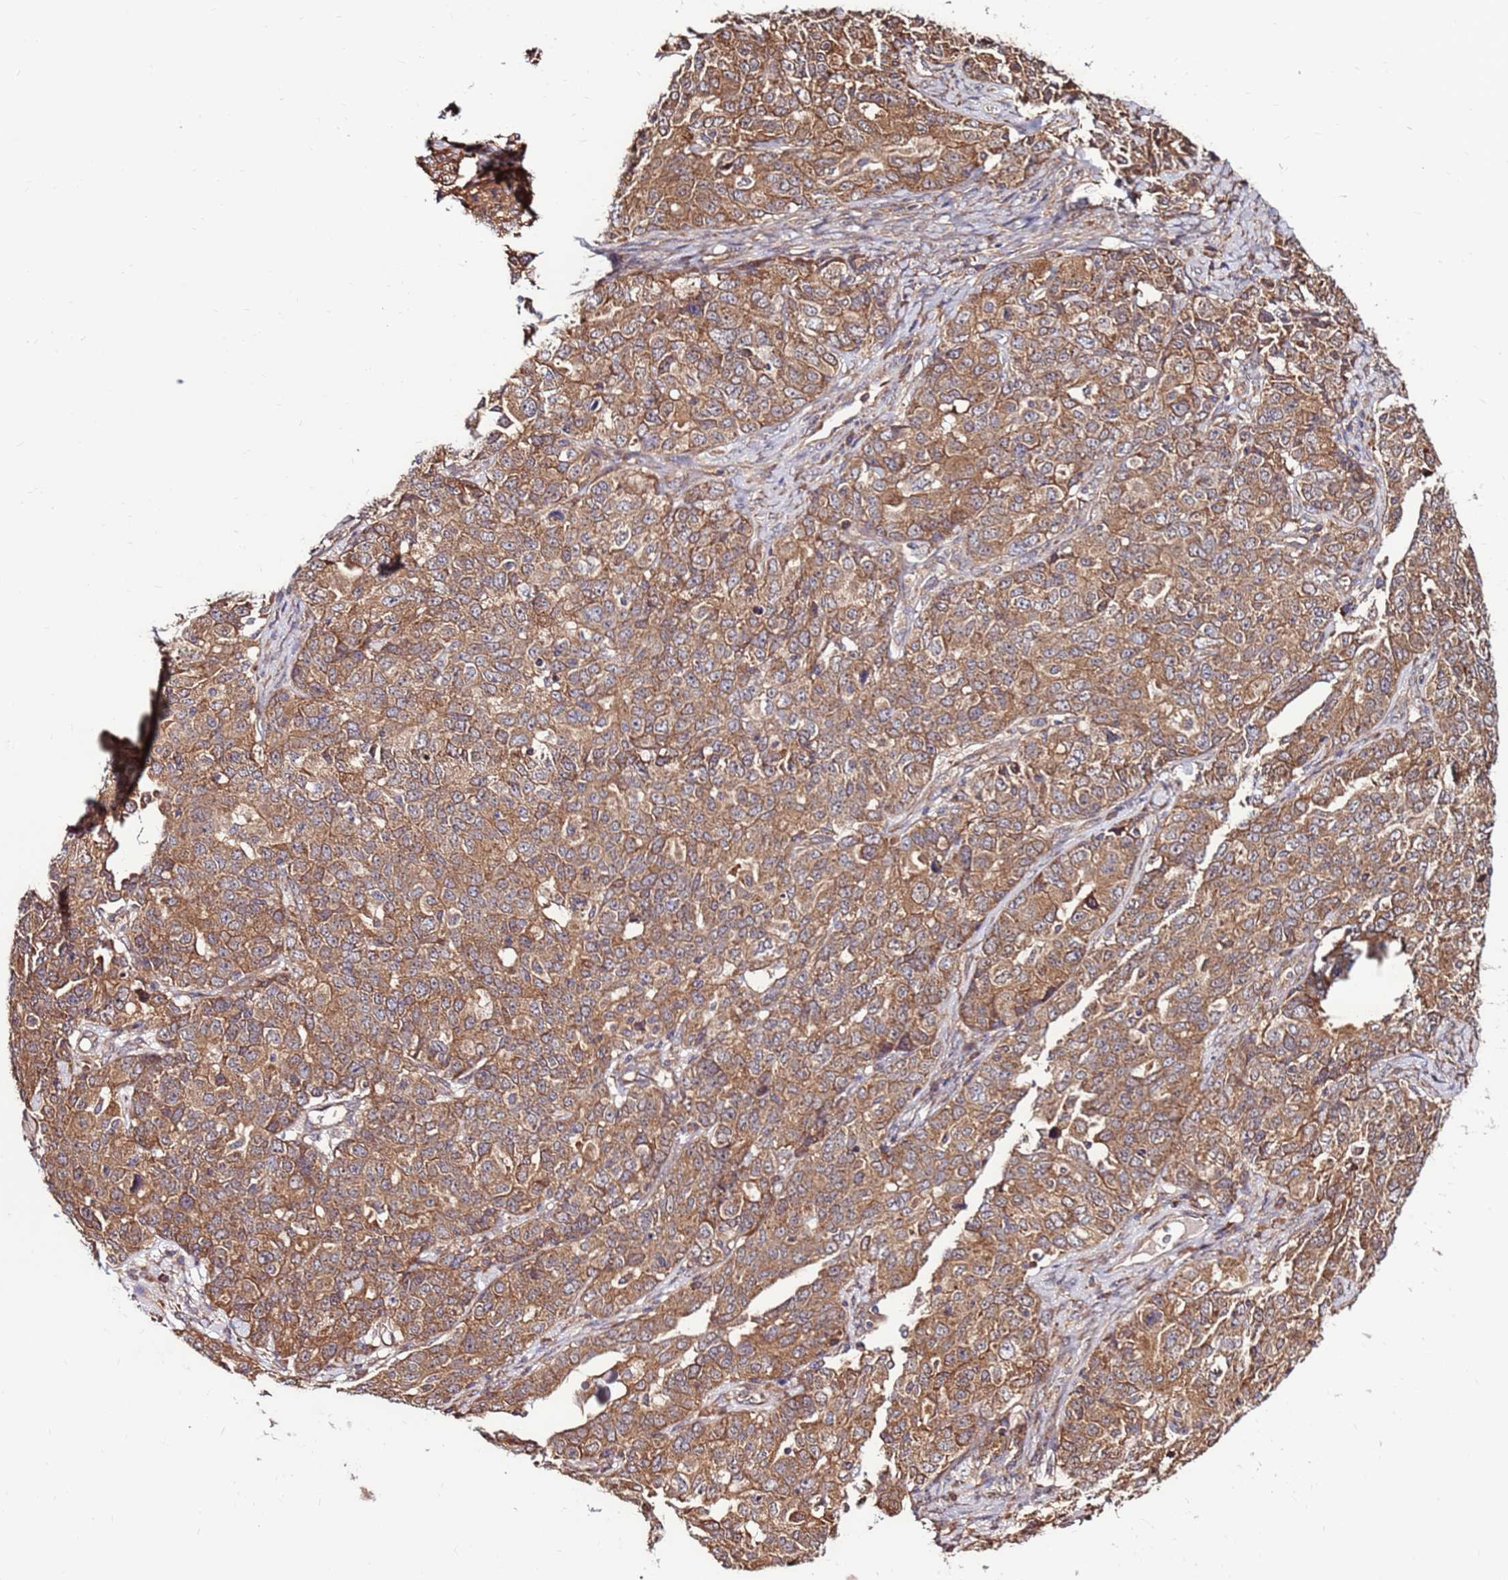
{"staining": {"intensity": "moderate", "quantity": ">75%", "location": "cytoplasmic/membranous"}, "tissue": "ovarian cancer", "cell_type": "Tumor cells", "image_type": "cancer", "snomed": [{"axis": "morphology", "description": "Carcinoma, endometroid"}, {"axis": "topography", "description": "Ovary"}], "caption": "This histopathology image shows IHC staining of human endometroid carcinoma (ovarian), with medium moderate cytoplasmic/membranous expression in approximately >75% of tumor cells.", "gene": "SLC44A5", "patient": {"sex": "female", "age": 62}}